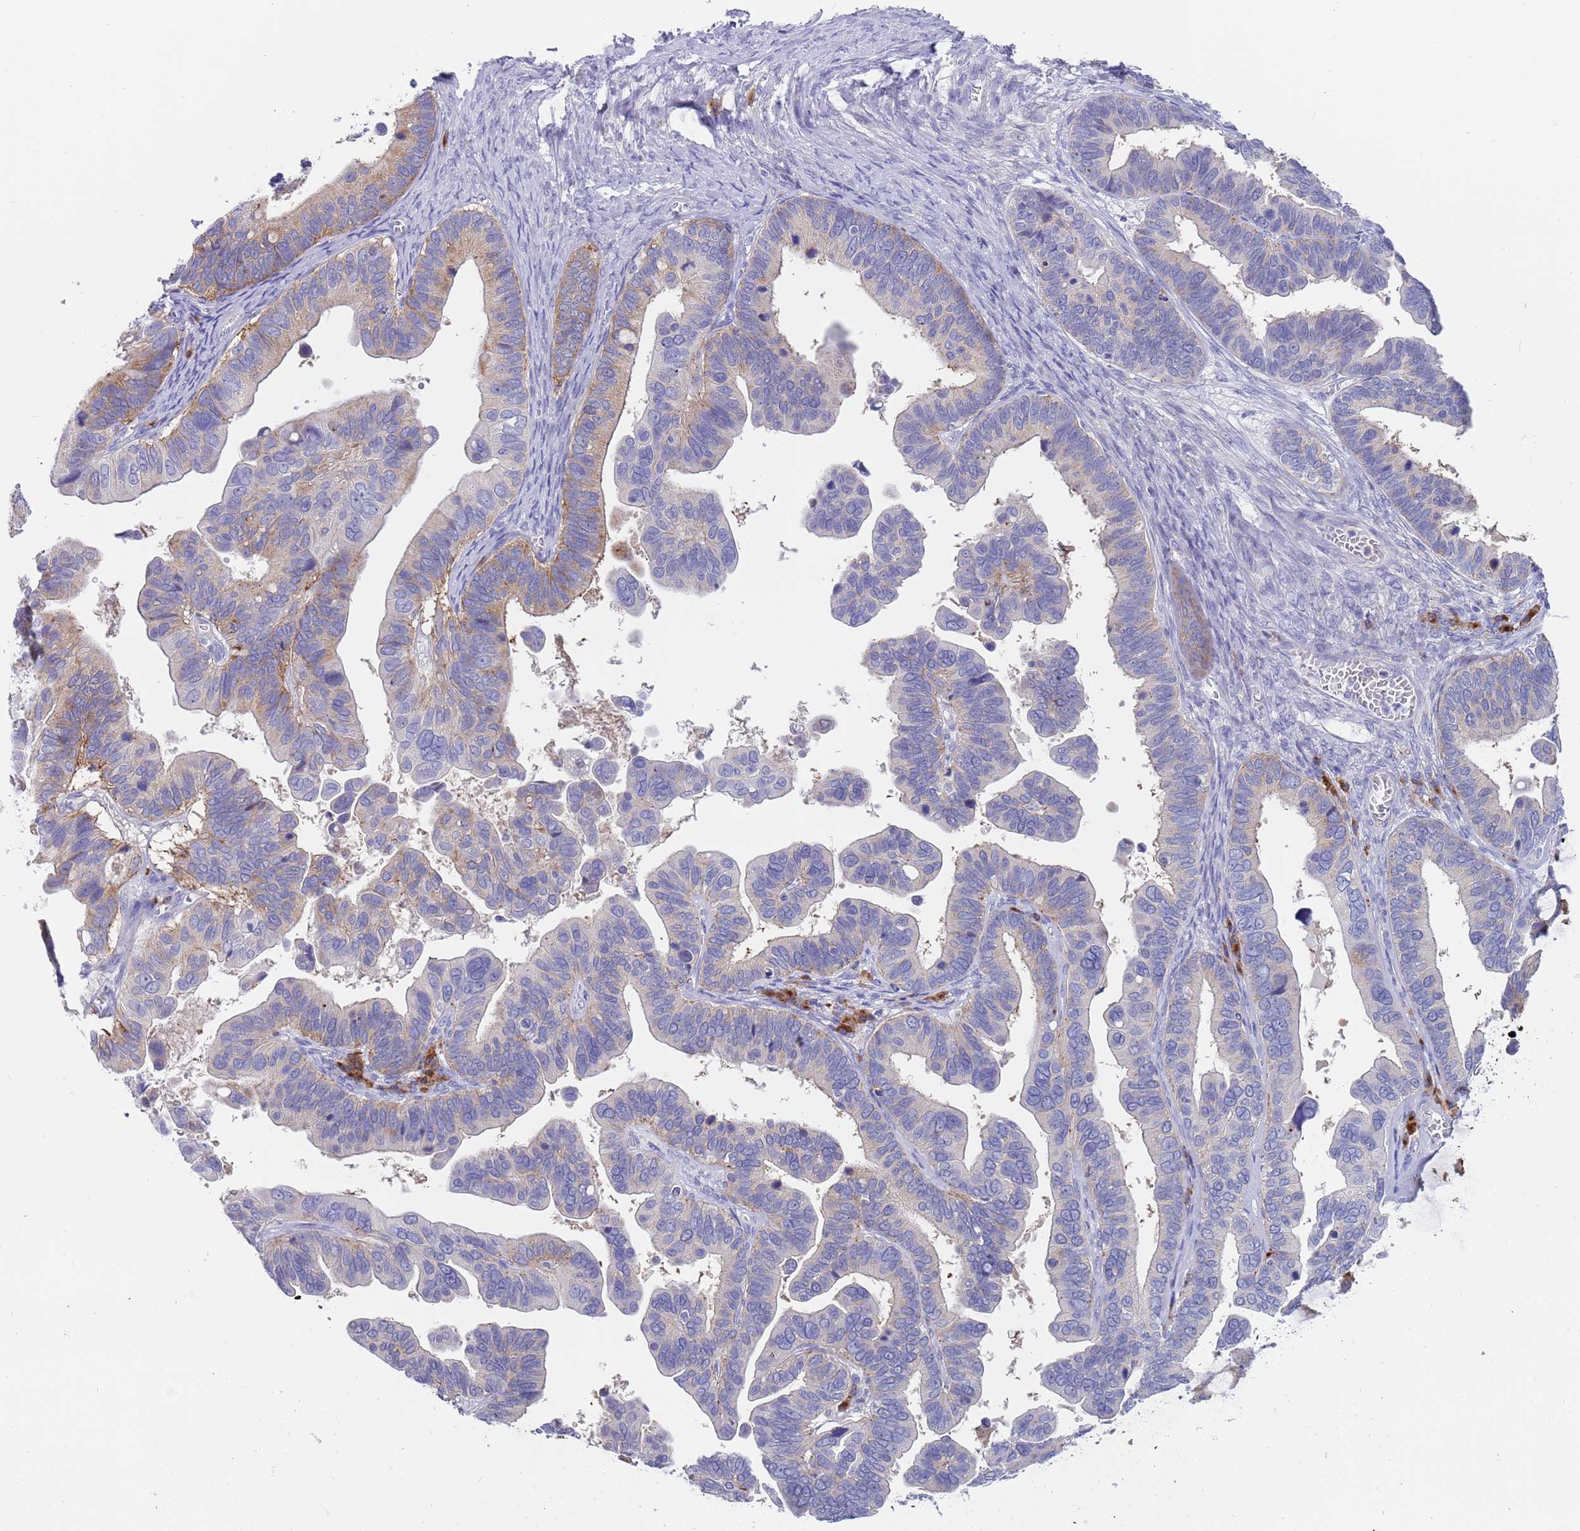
{"staining": {"intensity": "moderate", "quantity": "<25%", "location": "cytoplasmic/membranous"}, "tissue": "ovarian cancer", "cell_type": "Tumor cells", "image_type": "cancer", "snomed": [{"axis": "morphology", "description": "Cystadenocarcinoma, serous, NOS"}, {"axis": "topography", "description": "Ovary"}], "caption": "There is low levels of moderate cytoplasmic/membranous positivity in tumor cells of serous cystadenocarcinoma (ovarian), as demonstrated by immunohistochemical staining (brown color).", "gene": "TYW1", "patient": {"sex": "female", "age": 56}}